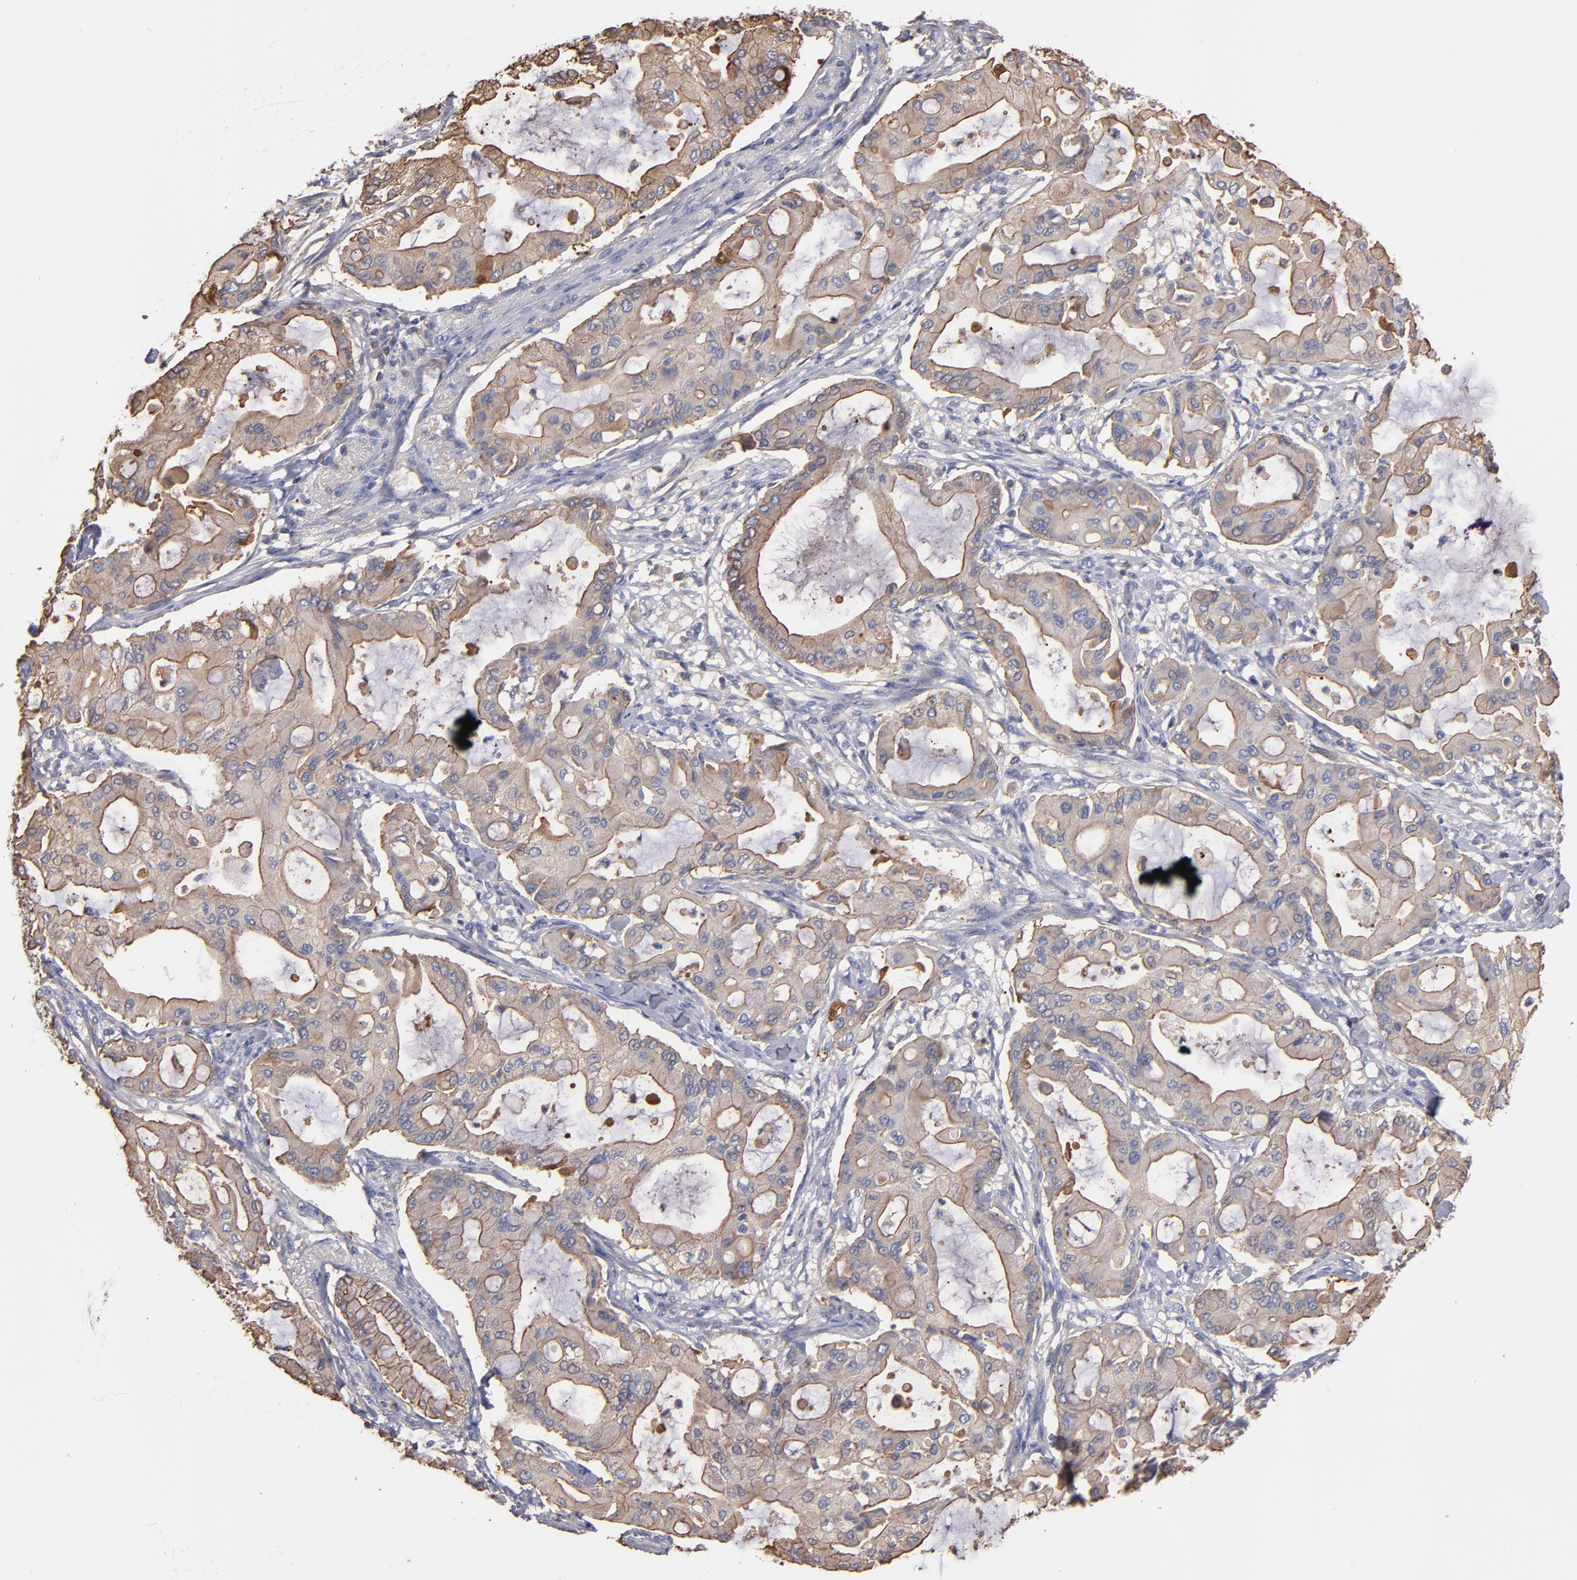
{"staining": {"intensity": "weak", "quantity": "25%-75%", "location": "cytoplasmic/membranous"}, "tissue": "pancreatic cancer", "cell_type": "Tumor cells", "image_type": "cancer", "snomed": [{"axis": "morphology", "description": "Adenocarcinoma, NOS"}, {"axis": "morphology", "description": "Adenocarcinoma, metastatic, NOS"}, {"axis": "topography", "description": "Lymph node"}, {"axis": "topography", "description": "Pancreas"}, {"axis": "topography", "description": "Duodenum"}], "caption": "Immunohistochemical staining of pancreatic metastatic adenocarcinoma displays low levels of weak cytoplasmic/membranous protein staining in about 25%-75% of tumor cells.", "gene": "ESYT2", "patient": {"sex": "female", "age": 64}}